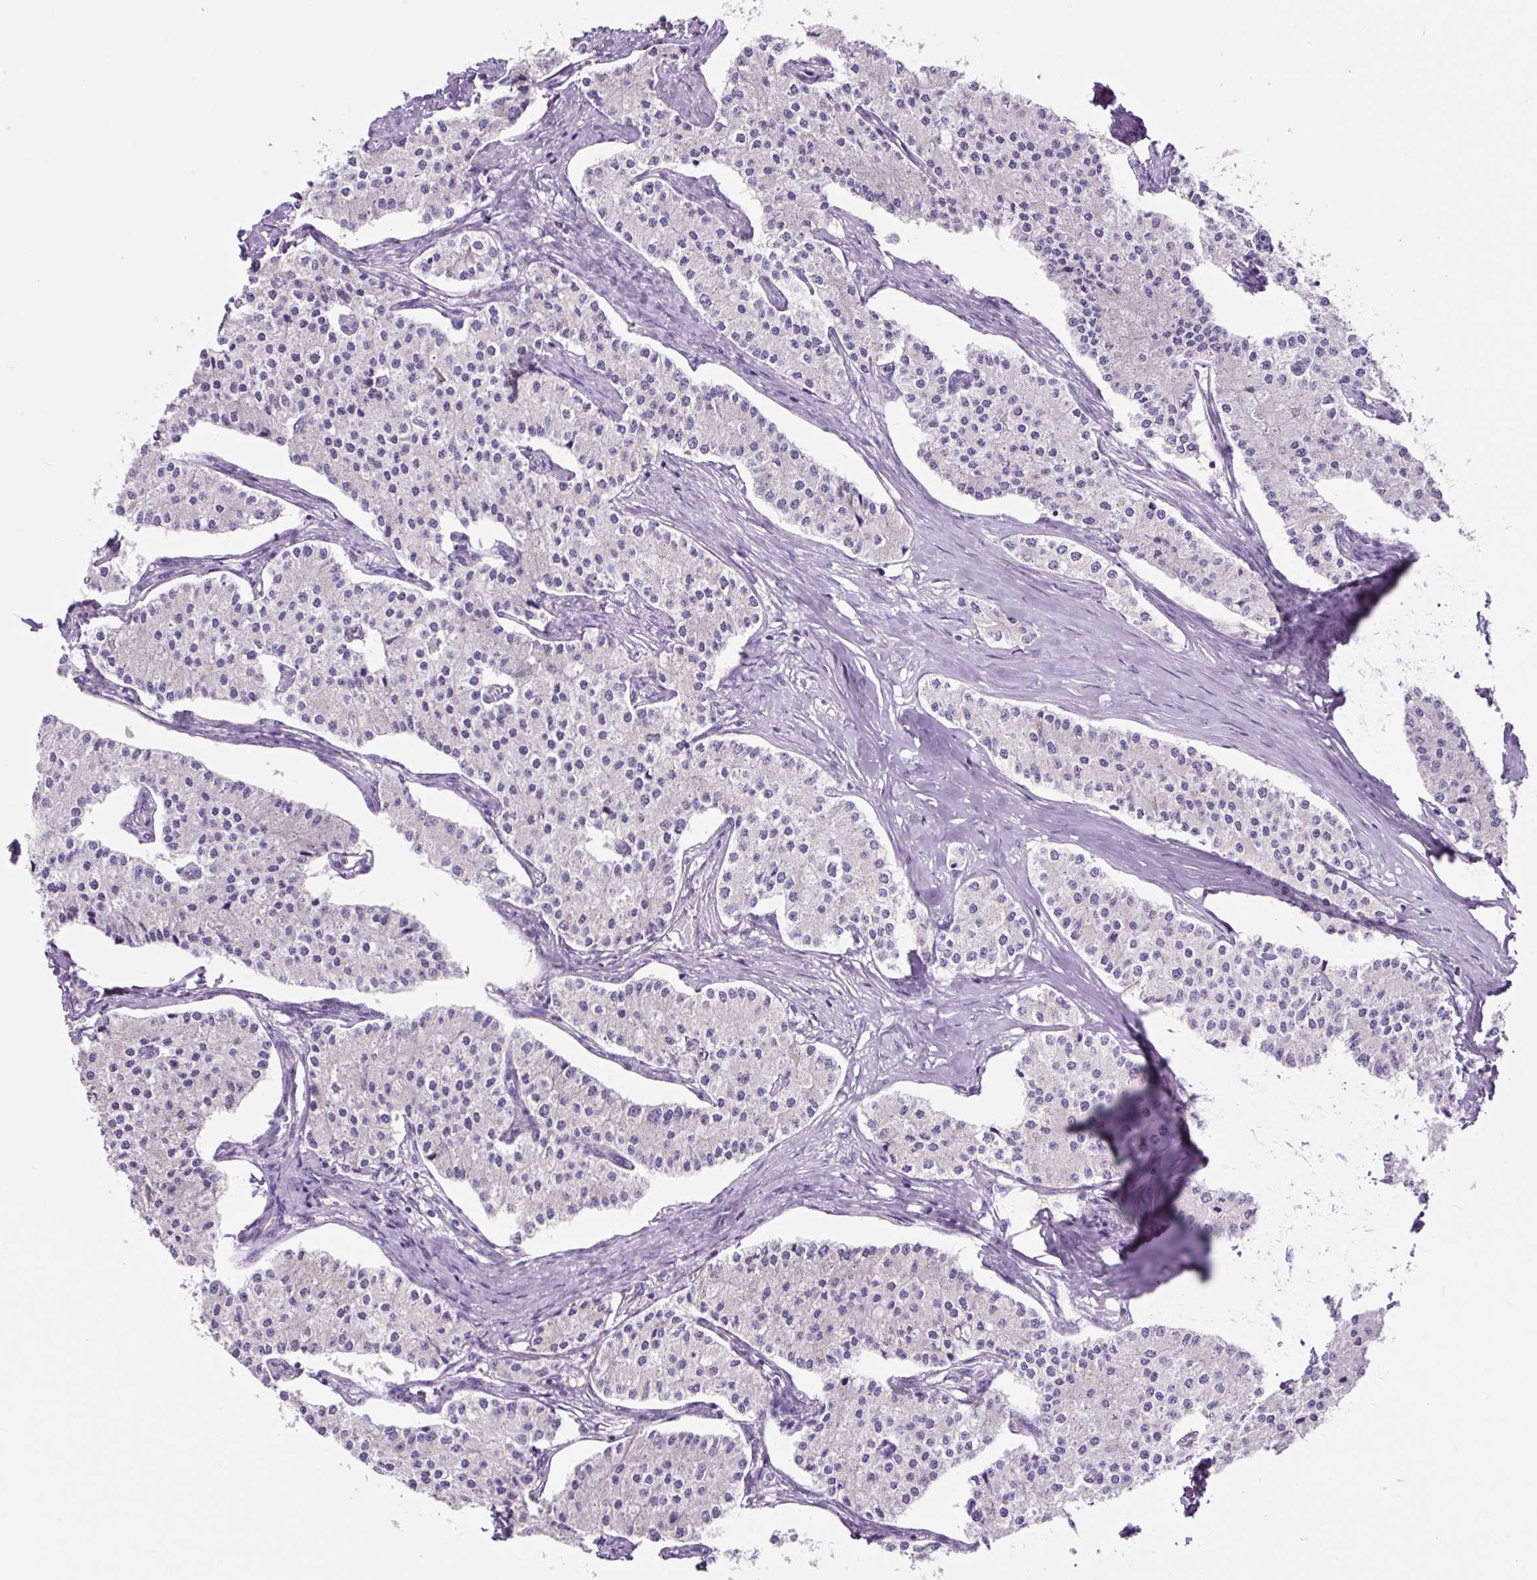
{"staining": {"intensity": "negative", "quantity": "none", "location": "none"}, "tissue": "carcinoid", "cell_type": "Tumor cells", "image_type": "cancer", "snomed": [{"axis": "morphology", "description": "Carcinoid, malignant, NOS"}, {"axis": "topography", "description": "Colon"}], "caption": "Image shows no protein expression in tumor cells of carcinoid tissue.", "gene": "GORASP1", "patient": {"sex": "female", "age": 52}}